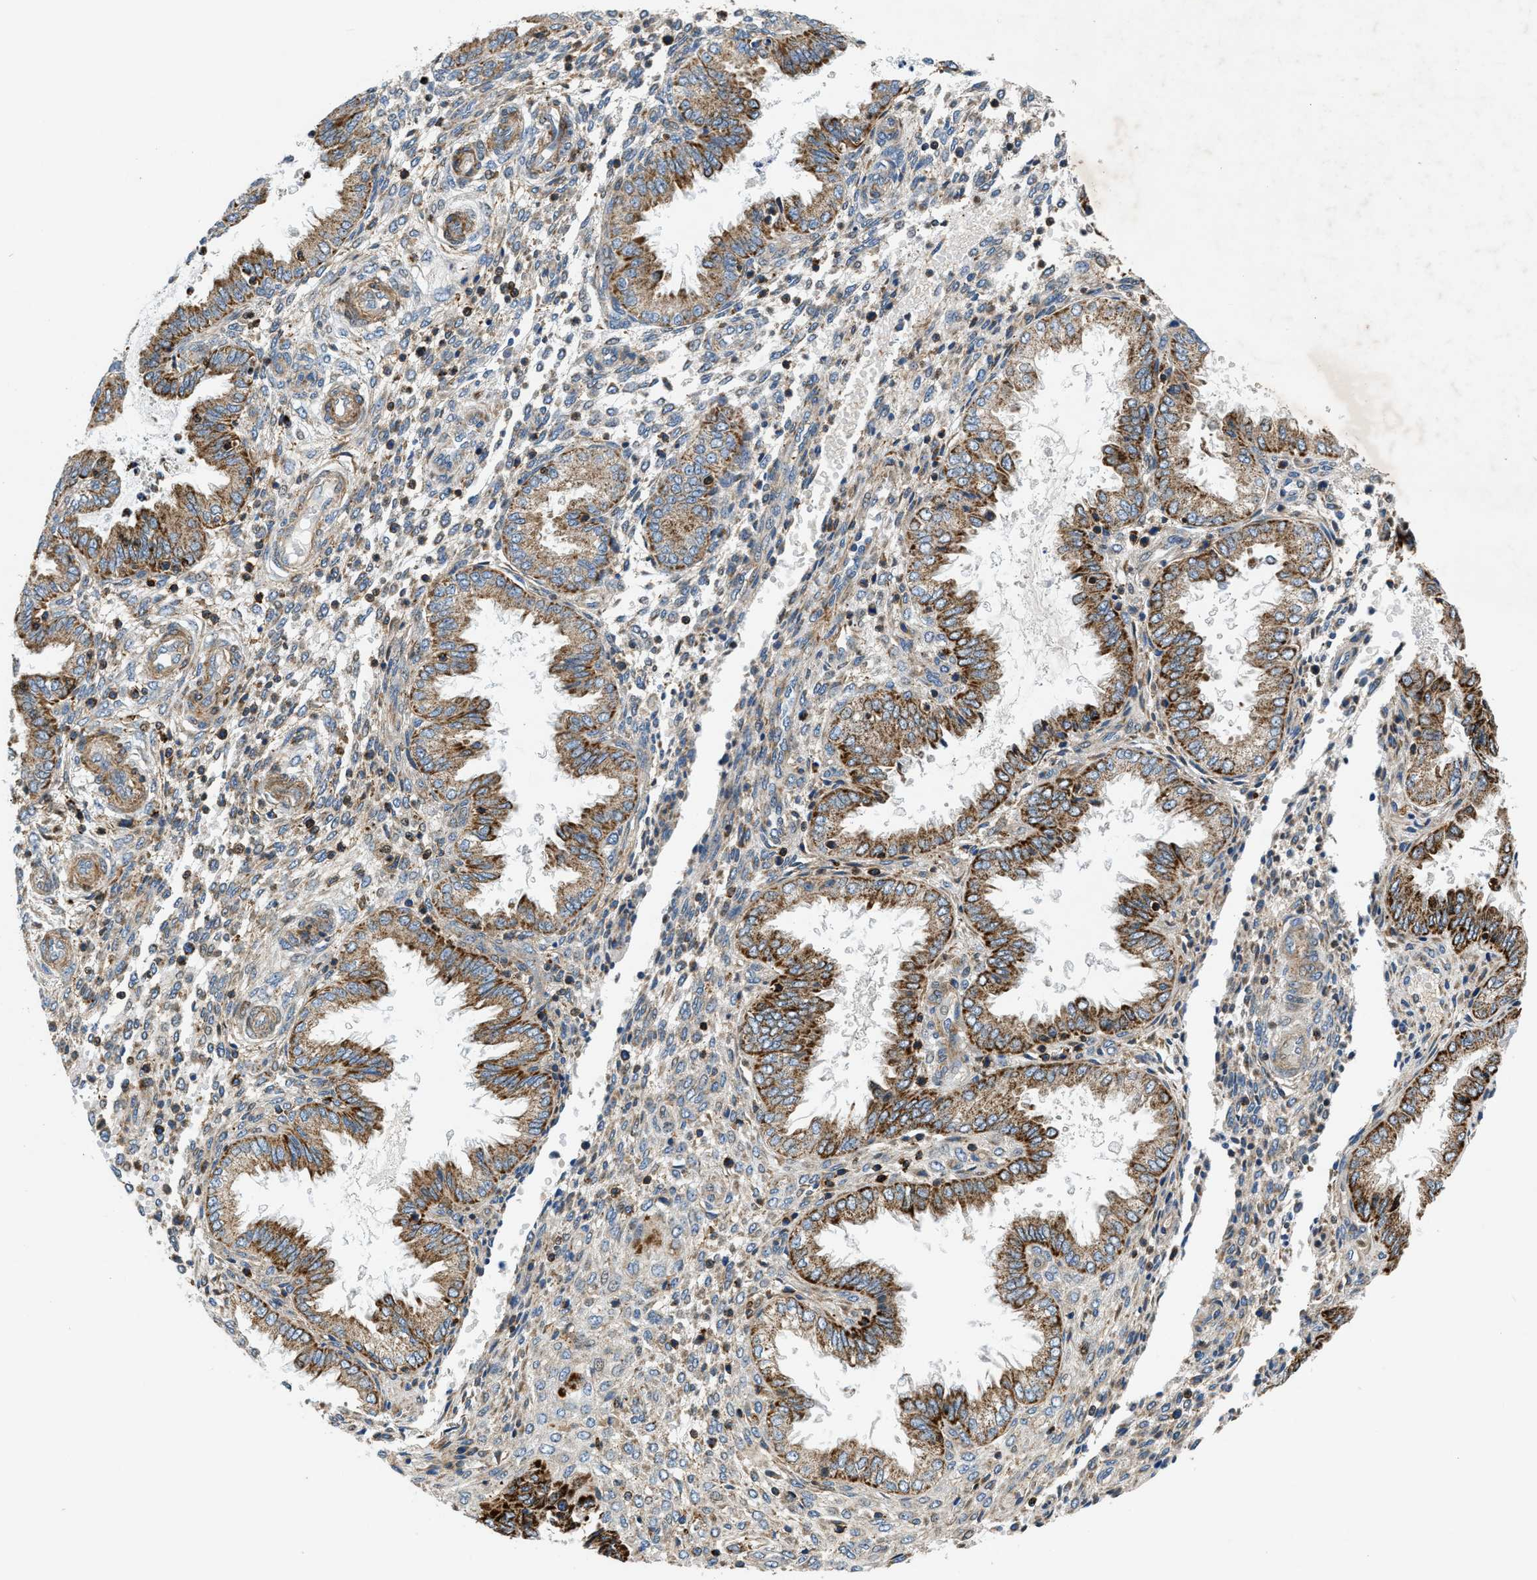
{"staining": {"intensity": "moderate", "quantity": "25%-75%", "location": "cytoplasmic/membranous"}, "tissue": "endometrium", "cell_type": "Cells in endometrial stroma", "image_type": "normal", "snomed": [{"axis": "morphology", "description": "Normal tissue, NOS"}, {"axis": "topography", "description": "Endometrium"}], "caption": "Immunohistochemistry image of benign endometrium: endometrium stained using immunohistochemistry (IHC) exhibits medium levels of moderate protein expression localized specifically in the cytoplasmic/membranous of cells in endometrial stroma, appearing as a cytoplasmic/membranous brown color.", "gene": "DHODH", "patient": {"sex": "female", "age": 33}}